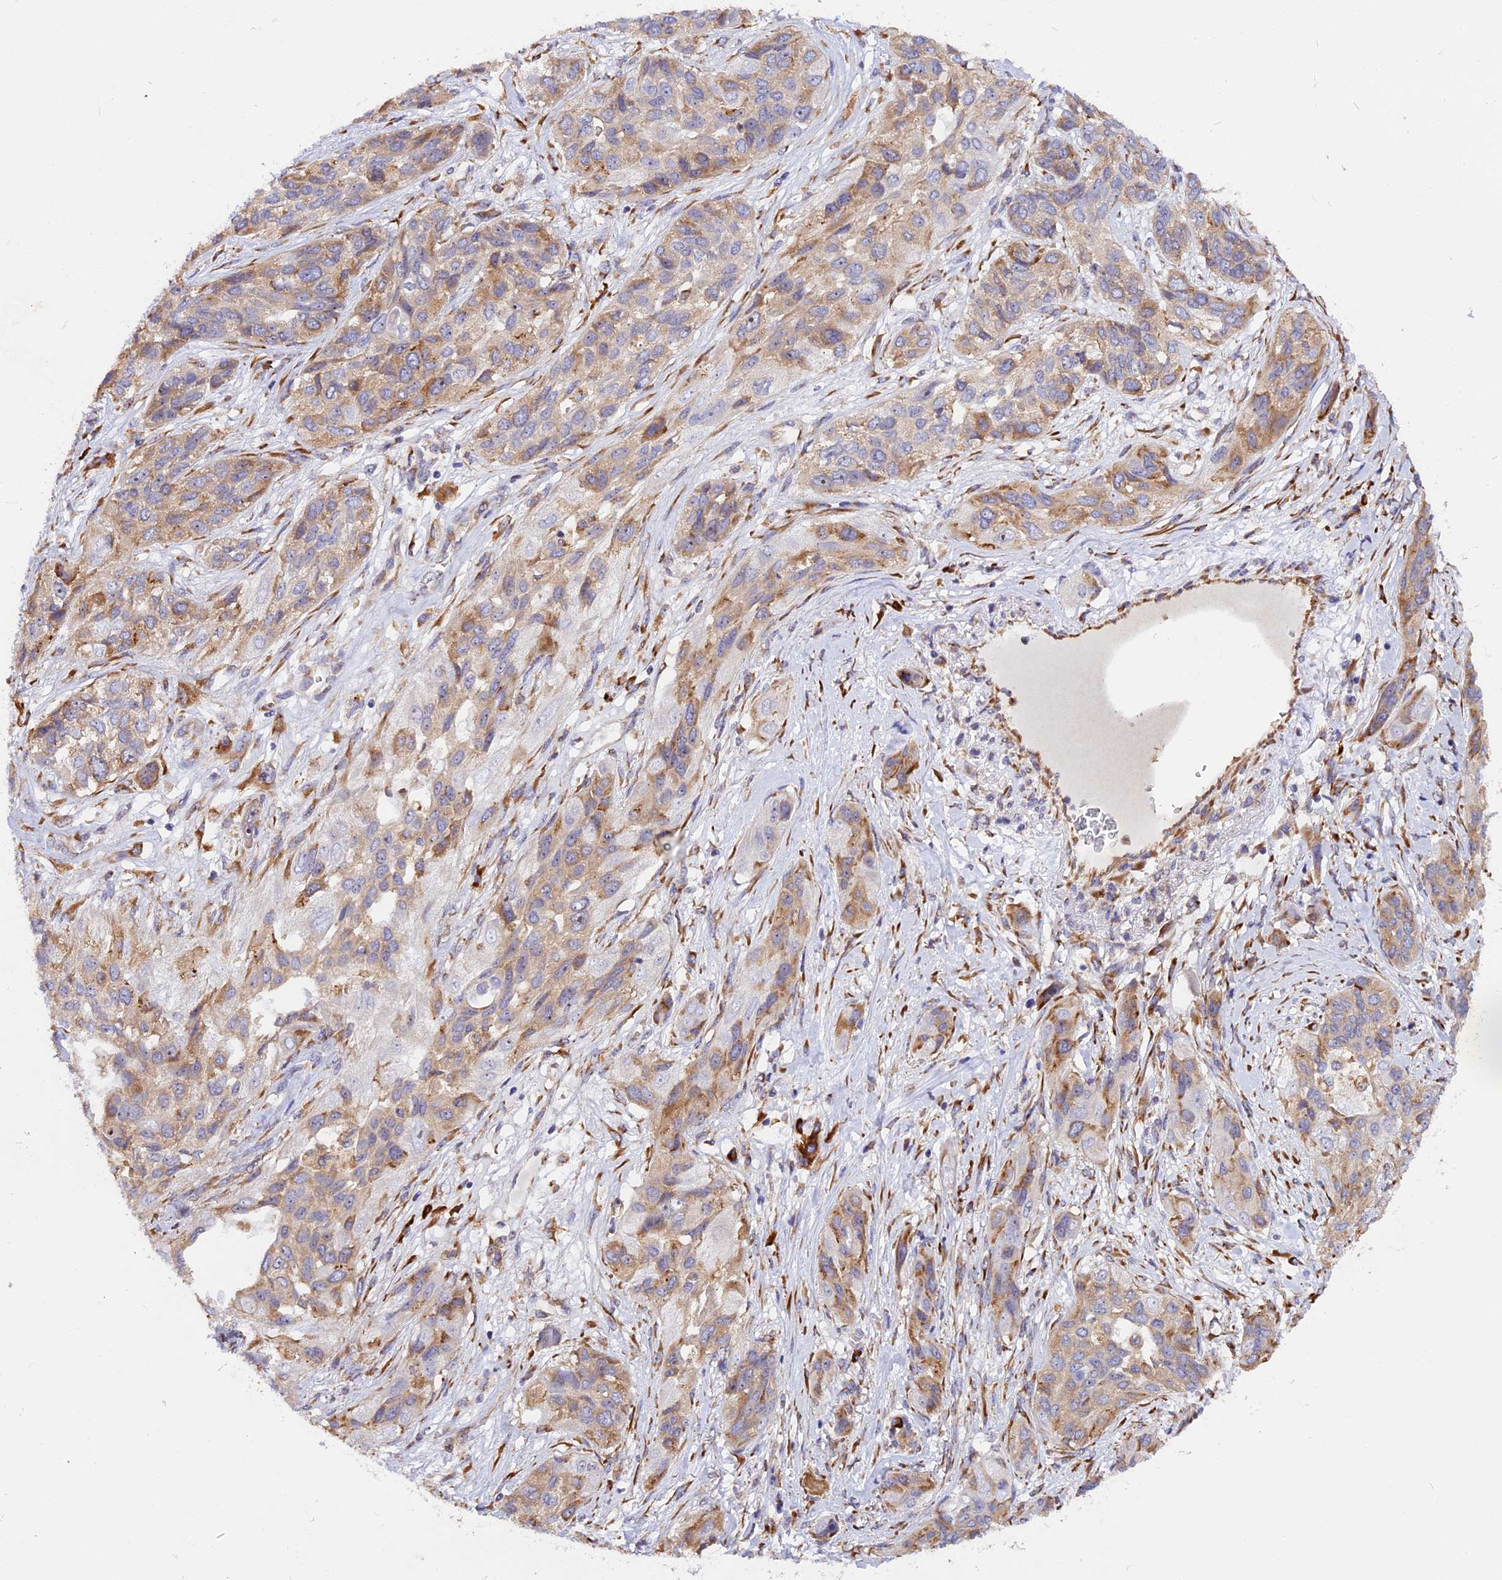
{"staining": {"intensity": "weak", "quantity": ">75%", "location": "cytoplasmic/membranous"}, "tissue": "lung cancer", "cell_type": "Tumor cells", "image_type": "cancer", "snomed": [{"axis": "morphology", "description": "Squamous cell carcinoma, NOS"}, {"axis": "topography", "description": "Lung"}], "caption": "Squamous cell carcinoma (lung) tissue exhibits weak cytoplasmic/membranous positivity in about >75% of tumor cells, visualized by immunohistochemistry. The staining is performed using DAB (3,3'-diaminobenzidine) brown chromogen to label protein expression. The nuclei are counter-stained blue using hematoxylin.", "gene": "GNPTAB", "patient": {"sex": "female", "age": 70}}